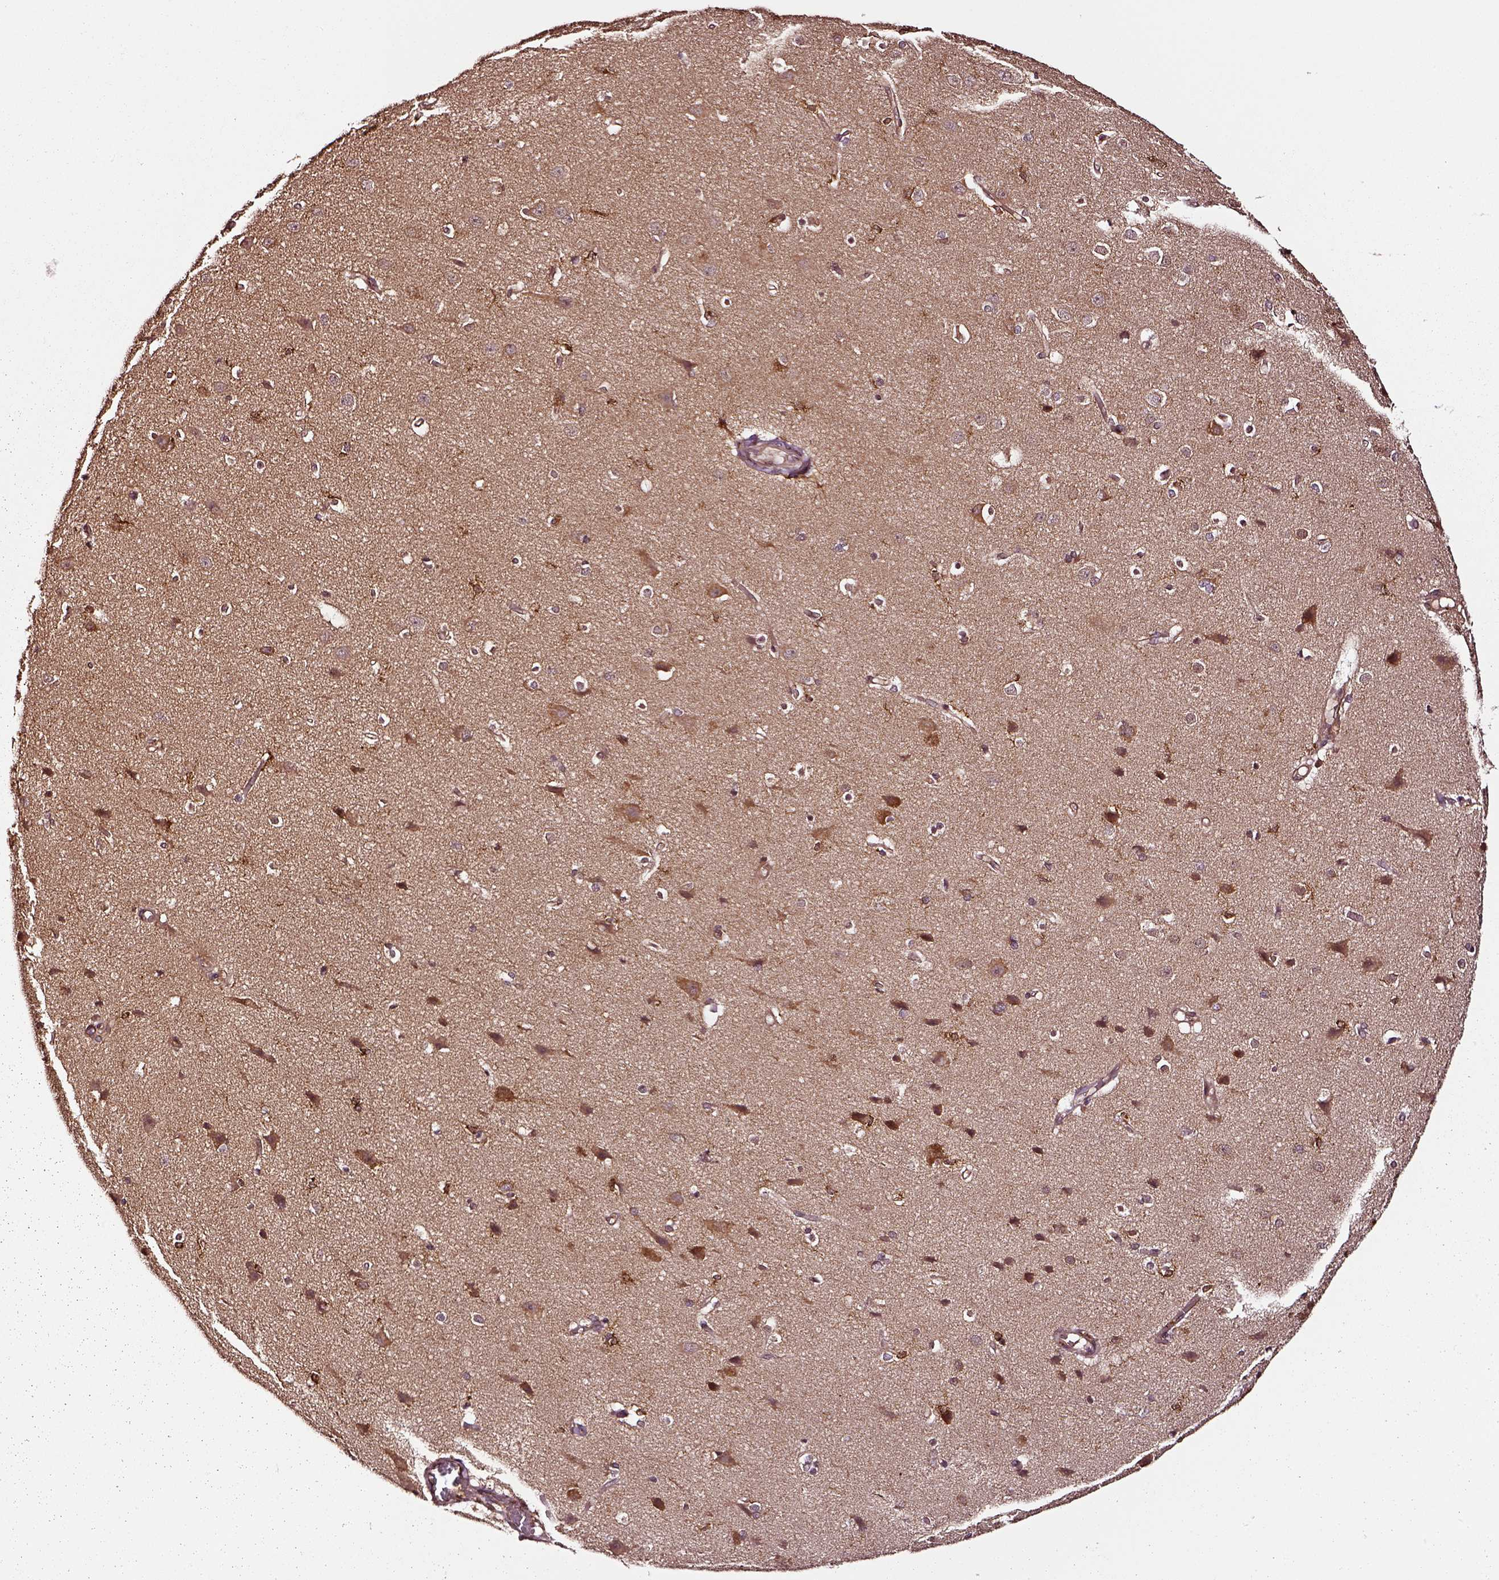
{"staining": {"intensity": "moderate", "quantity": ">75%", "location": "cytoplasmic/membranous"}, "tissue": "cerebral cortex", "cell_type": "Endothelial cells", "image_type": "normal", "snomed": [{"axis": "morphology", "description": "Normal tissue, NOS"}, {"axis": "topography", "description": "Cerebral cortex"}], "caption": "A high-resolution image shows IHC staining of normal cerebral cortex, which exhibits moderate cytoplasmic/membranous expression in about >75% of endothelial cells. (Stains: DAB in brown, nuclei in blue, Microscopy: brightfield microscopy at high magnification).", "gene": "RASSF5", "patient": {"sex": "male", "age": 37}}